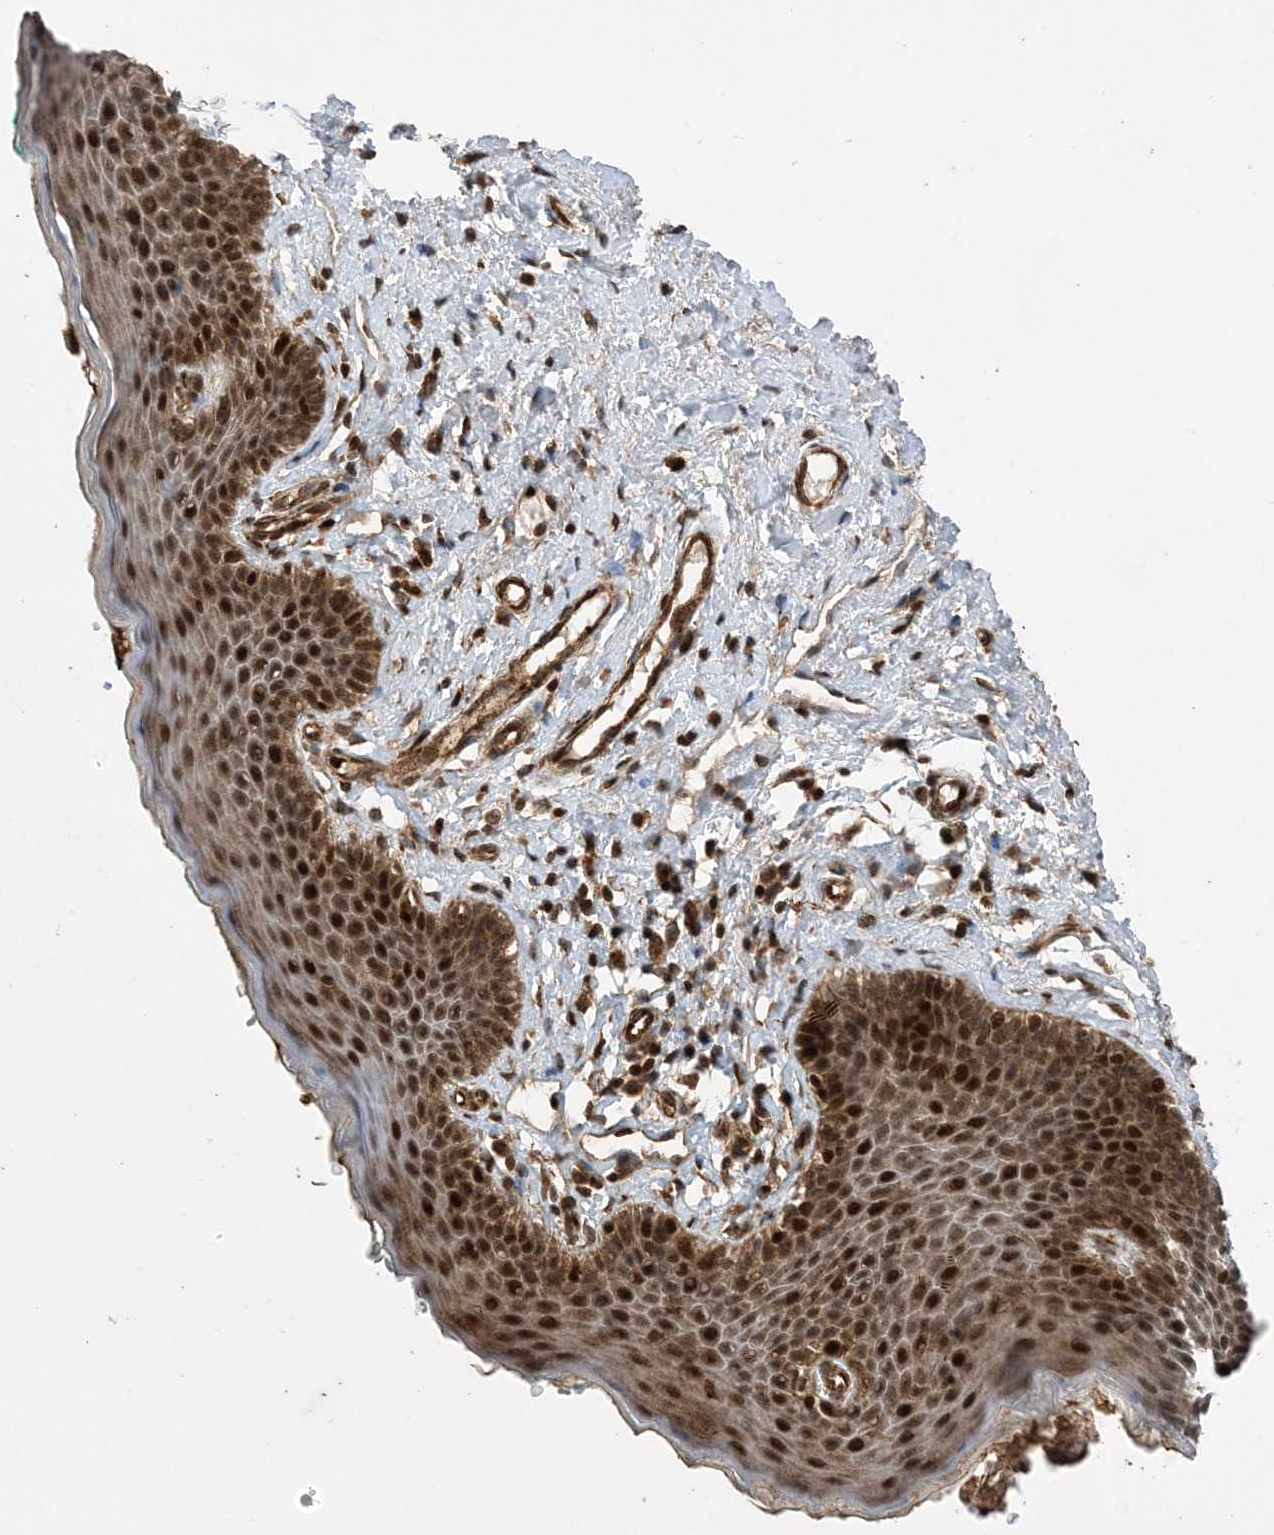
{"staining": {"intensity": "strong", "quantity": ">75%", "location": "cytoplasmic/membranous,nuclear"}, "tissue": "skin", "cell_type": "Epidermal cells", "image_type": "normal", "snomed": [{"axis": "morphology", "description": "Normal tissue, NOS"}, {"axis": "topography", "description": "Vulva"}], "caption": "Benign skin shows strong cytoplasmic/membranous,nuclear staining in approximately >75% of epidermal cells The staining was performed using DAB, with brown indicating positive protein expression. Nuclei are stained blue with hematoxylin..", "gene": "ZNF511", "patient": {"sex": "female", "age": 66}}